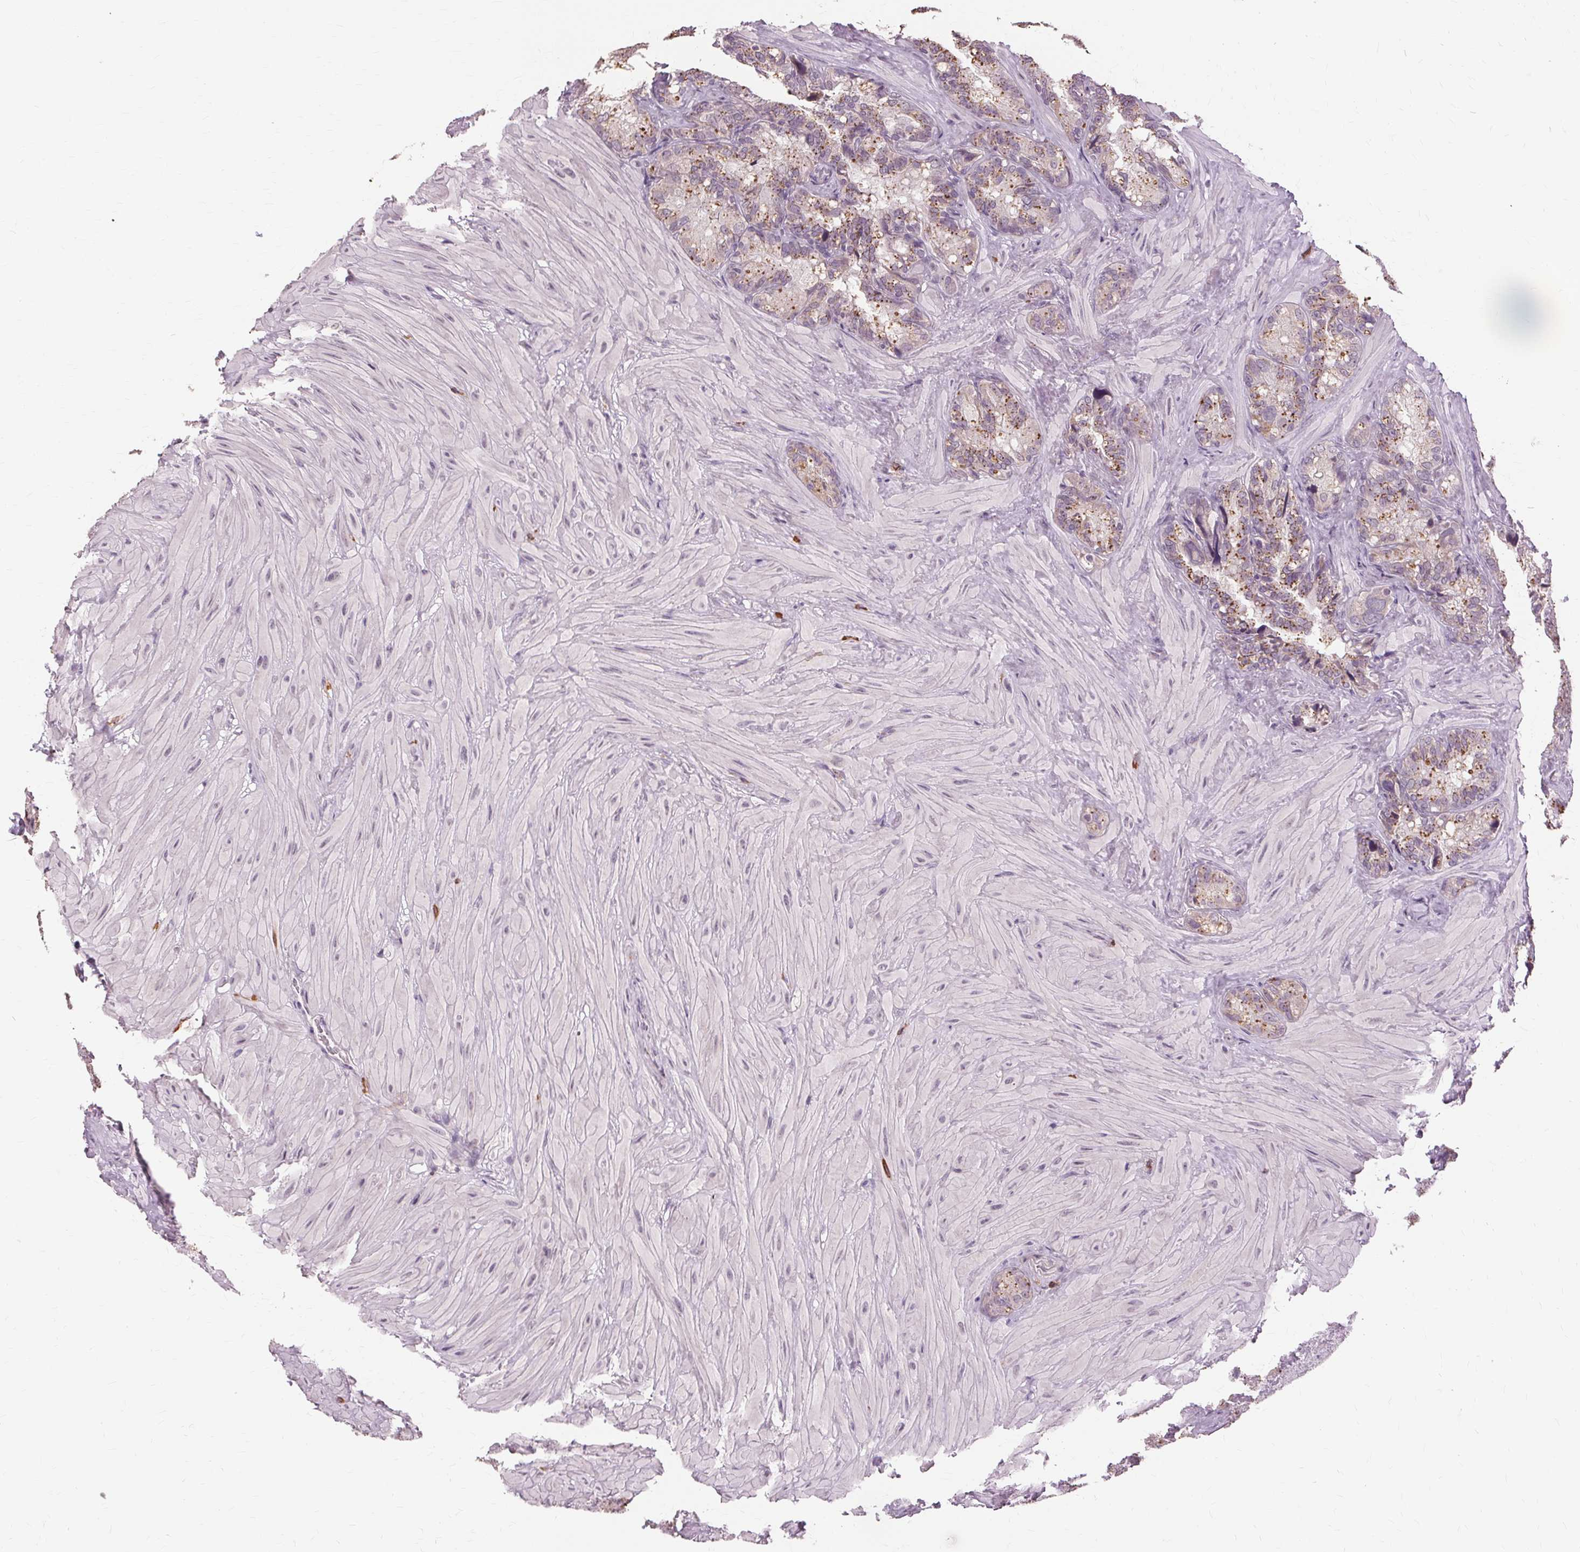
{"staining": {"intensity": "negative", "quantity": "none", "location": "none"}, "tissue": "seminal vesicle", "cell_type": "Glandular cells", "image_type": "normal", "snomed": [{"axis": "morphology", "description": "Normal tissue, NOS"}, {"axis": "topography", "description": "Seminal veicle"}], "caption": "The IHC histopathology image has no significant staining in glandular cells of seminal vesicle.", "gene": "SIGLEC6", "patient": {"sex": "male", "age": 60}}